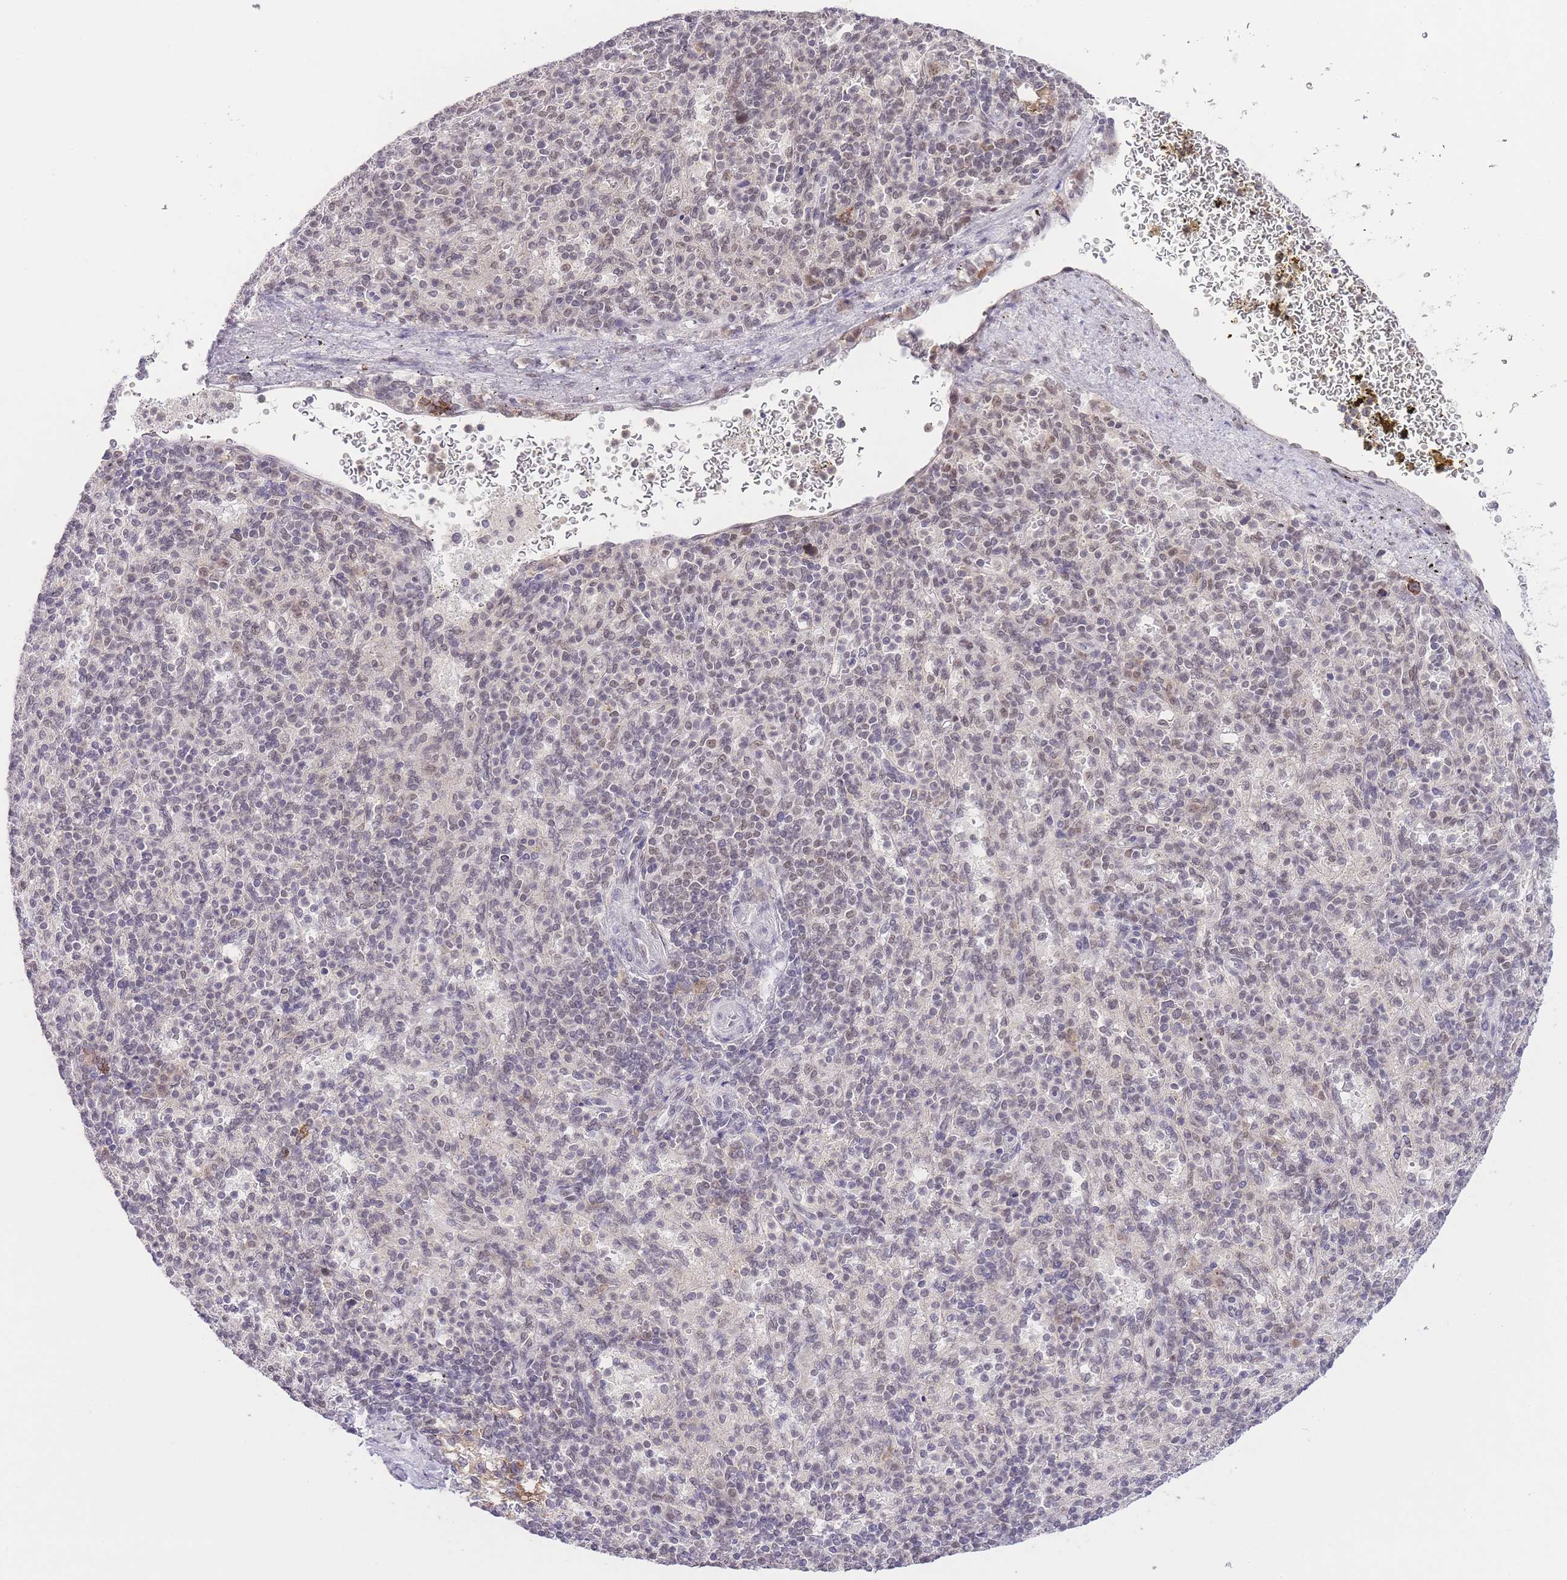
{"staining": {"intensity": "moderate", "quantity": "25%-75%", "location": "nuclear"}, "tissue": "spleen", "cell_type": "Cells in red pulp", "image_type": "normal", "snomed": [{"axis": "morphology", "description": "Normal tissue, NOS"}, {"axis": "topography", "description": "Spleen"}], "caption": "Immunohistochemistry of unremarkable human spleen reveals medium levels of moderate nuclear expression in approximately 25%-75% of cells in red pulp.", "gene": "TMED3", "patient": {"sex": "female", "age": 74}}